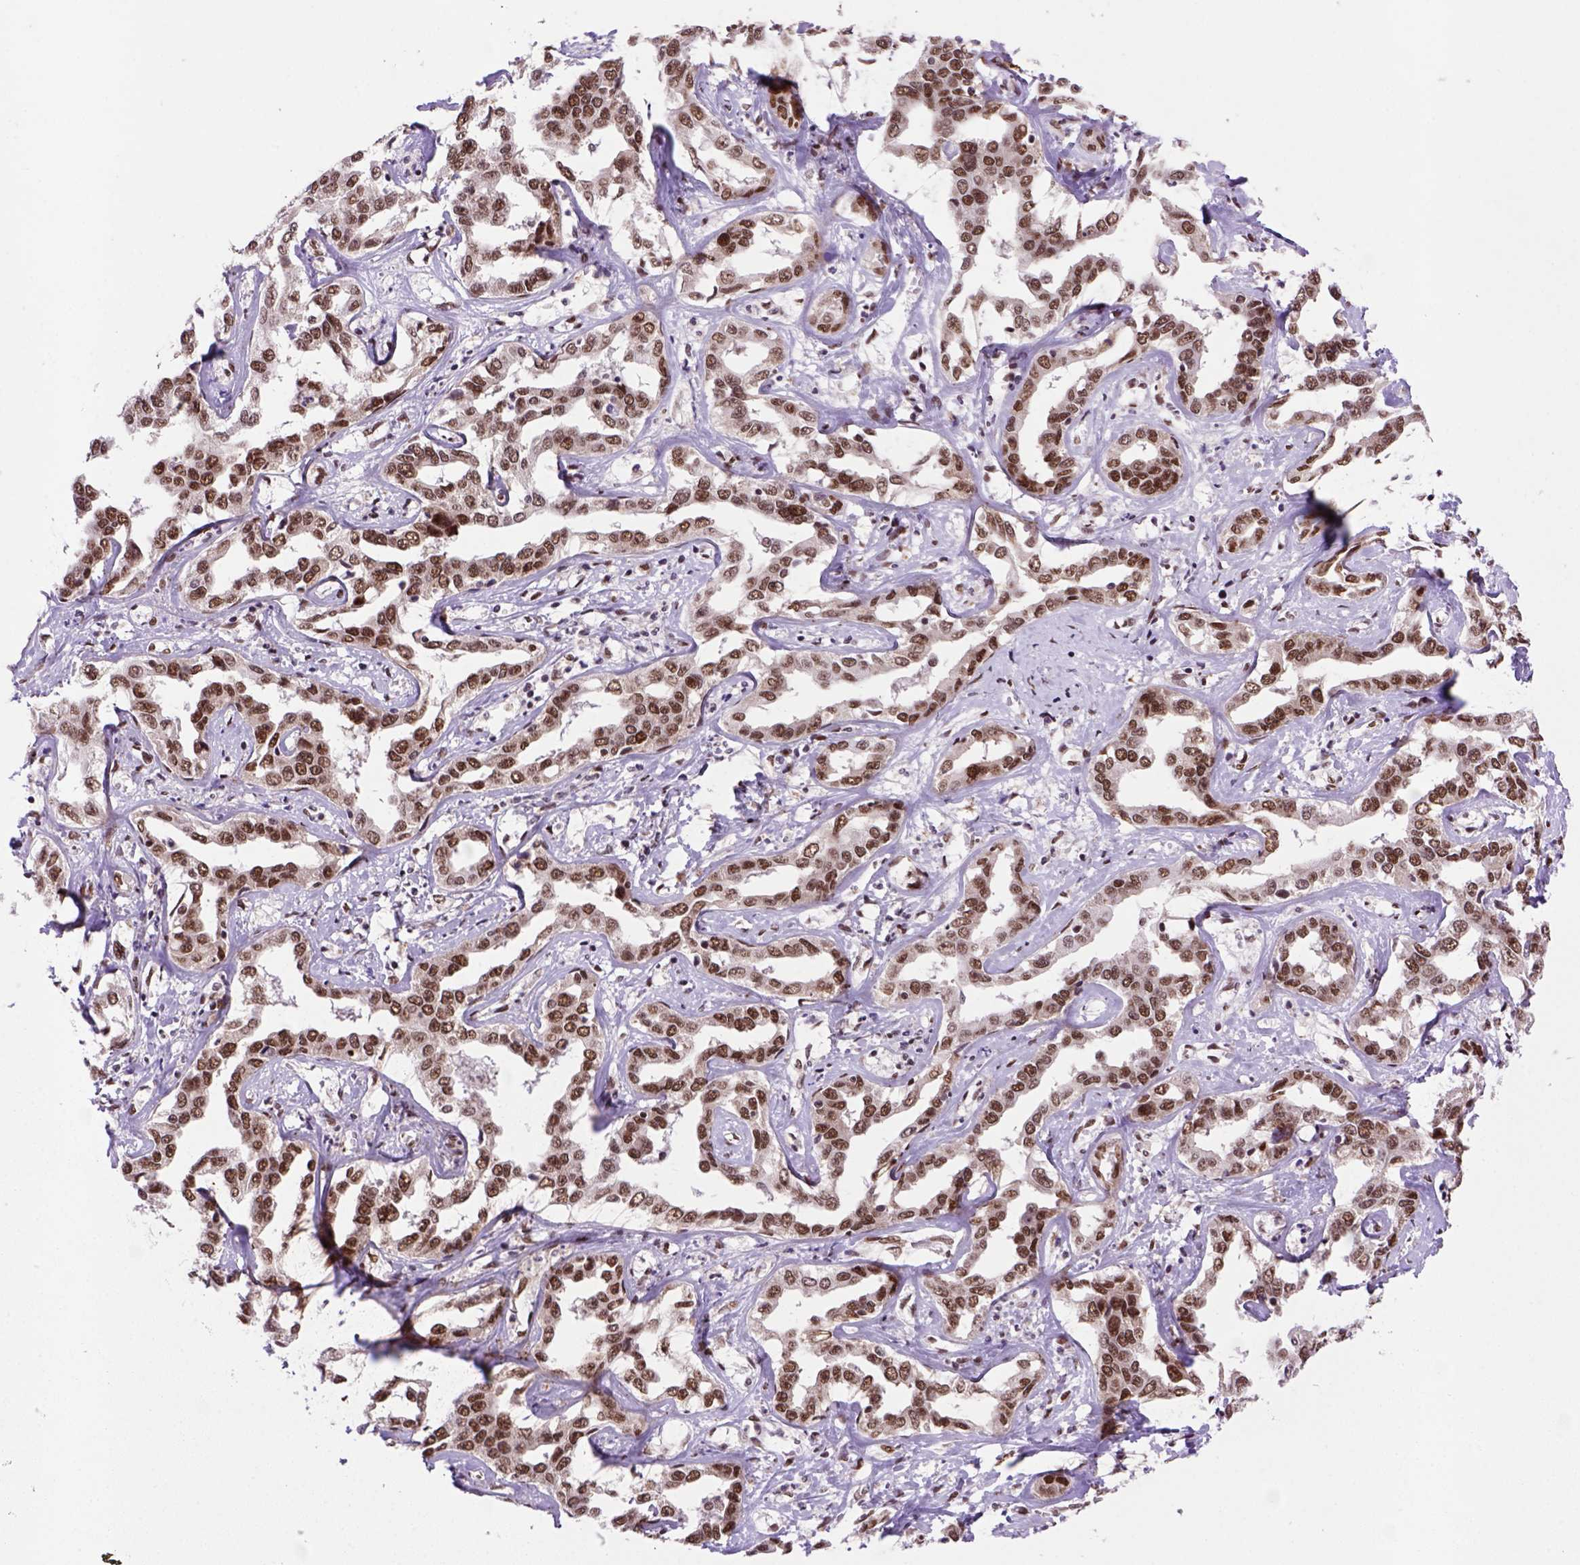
{"staining": {"intensity": "moderate", "quantity": ">75%", "location": "nuclear"}, "tissue": "liver cancer", "cell_type": "Tumor cells", "image_type": "cancer", "snomed": [{"axis": "morphology", "description": "Cholangiocarcinoma"}, {"axis": "topography", "description": "Liver"}], "caption": "A micrograph showing moderate nuclear staining in about >75% of tumor cells in liver cholangiocarcinoma, as visualized by brown immunohistochemical staining.", "gene": "NSMCE2", "patient": {"sex": "male", "age": 59}}